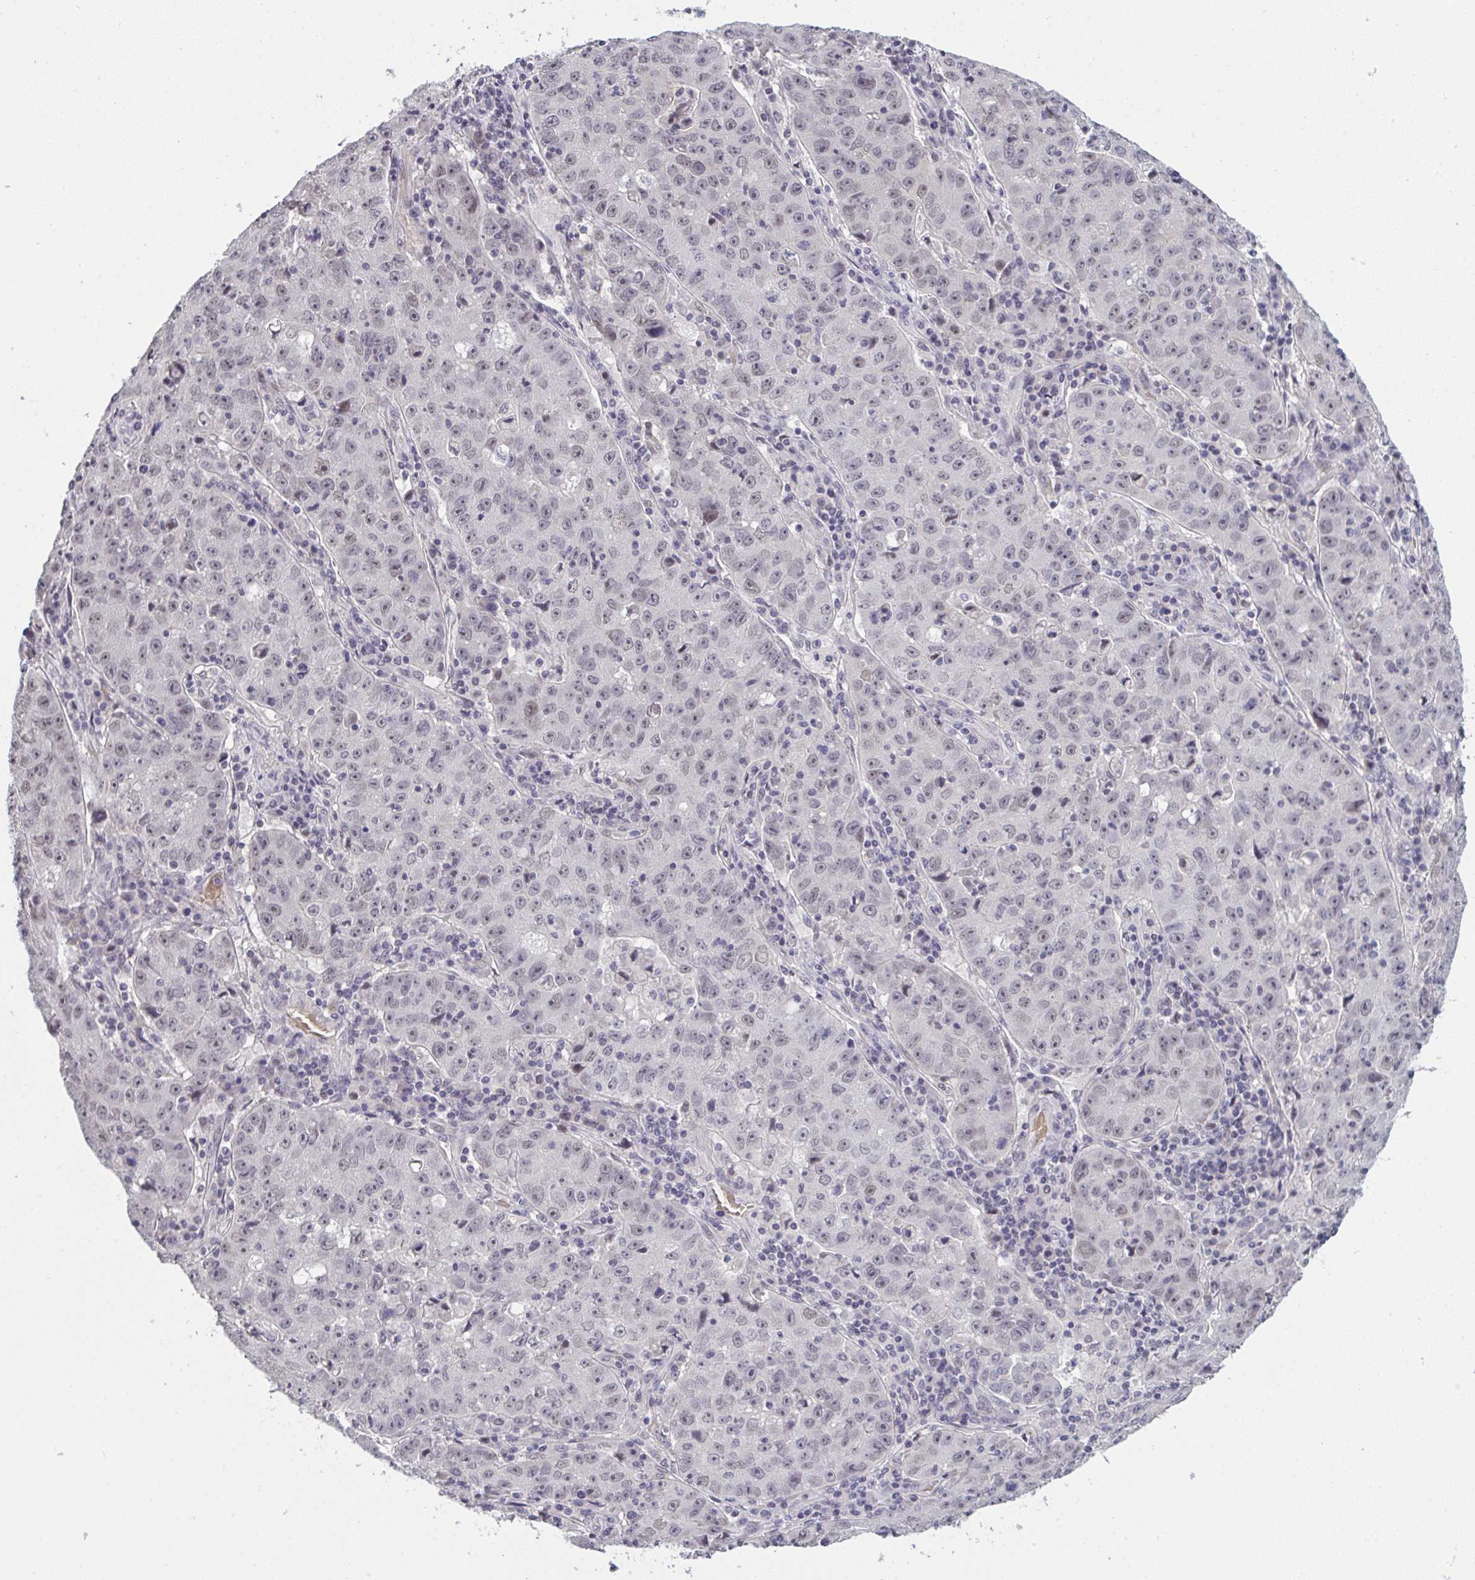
{"staining": {"intensity": "negative", "quantity": "none", "location": "none"}, "tissue": "lung cancer", "cell_type": "Tumor cells", "image_type": "cancer", "snomed": [{"axis": "morphology", "description": "Normal morphology"}, {"axis": "morphology", "description": "Adenocarcinoma, NOS"}, {"axis": "topography", "description": "Lymph node"}, {"axis": "topography", "description": "Lung"}], "caption": "Immunohistochemistry photomicrograph of human lung cancer (adenocarcinoma) stained for a protein (brown), which exhibits no positivity in tumor cells.", "gene": "ZNF784", "patient": {"sex": "female", "age": 57}}